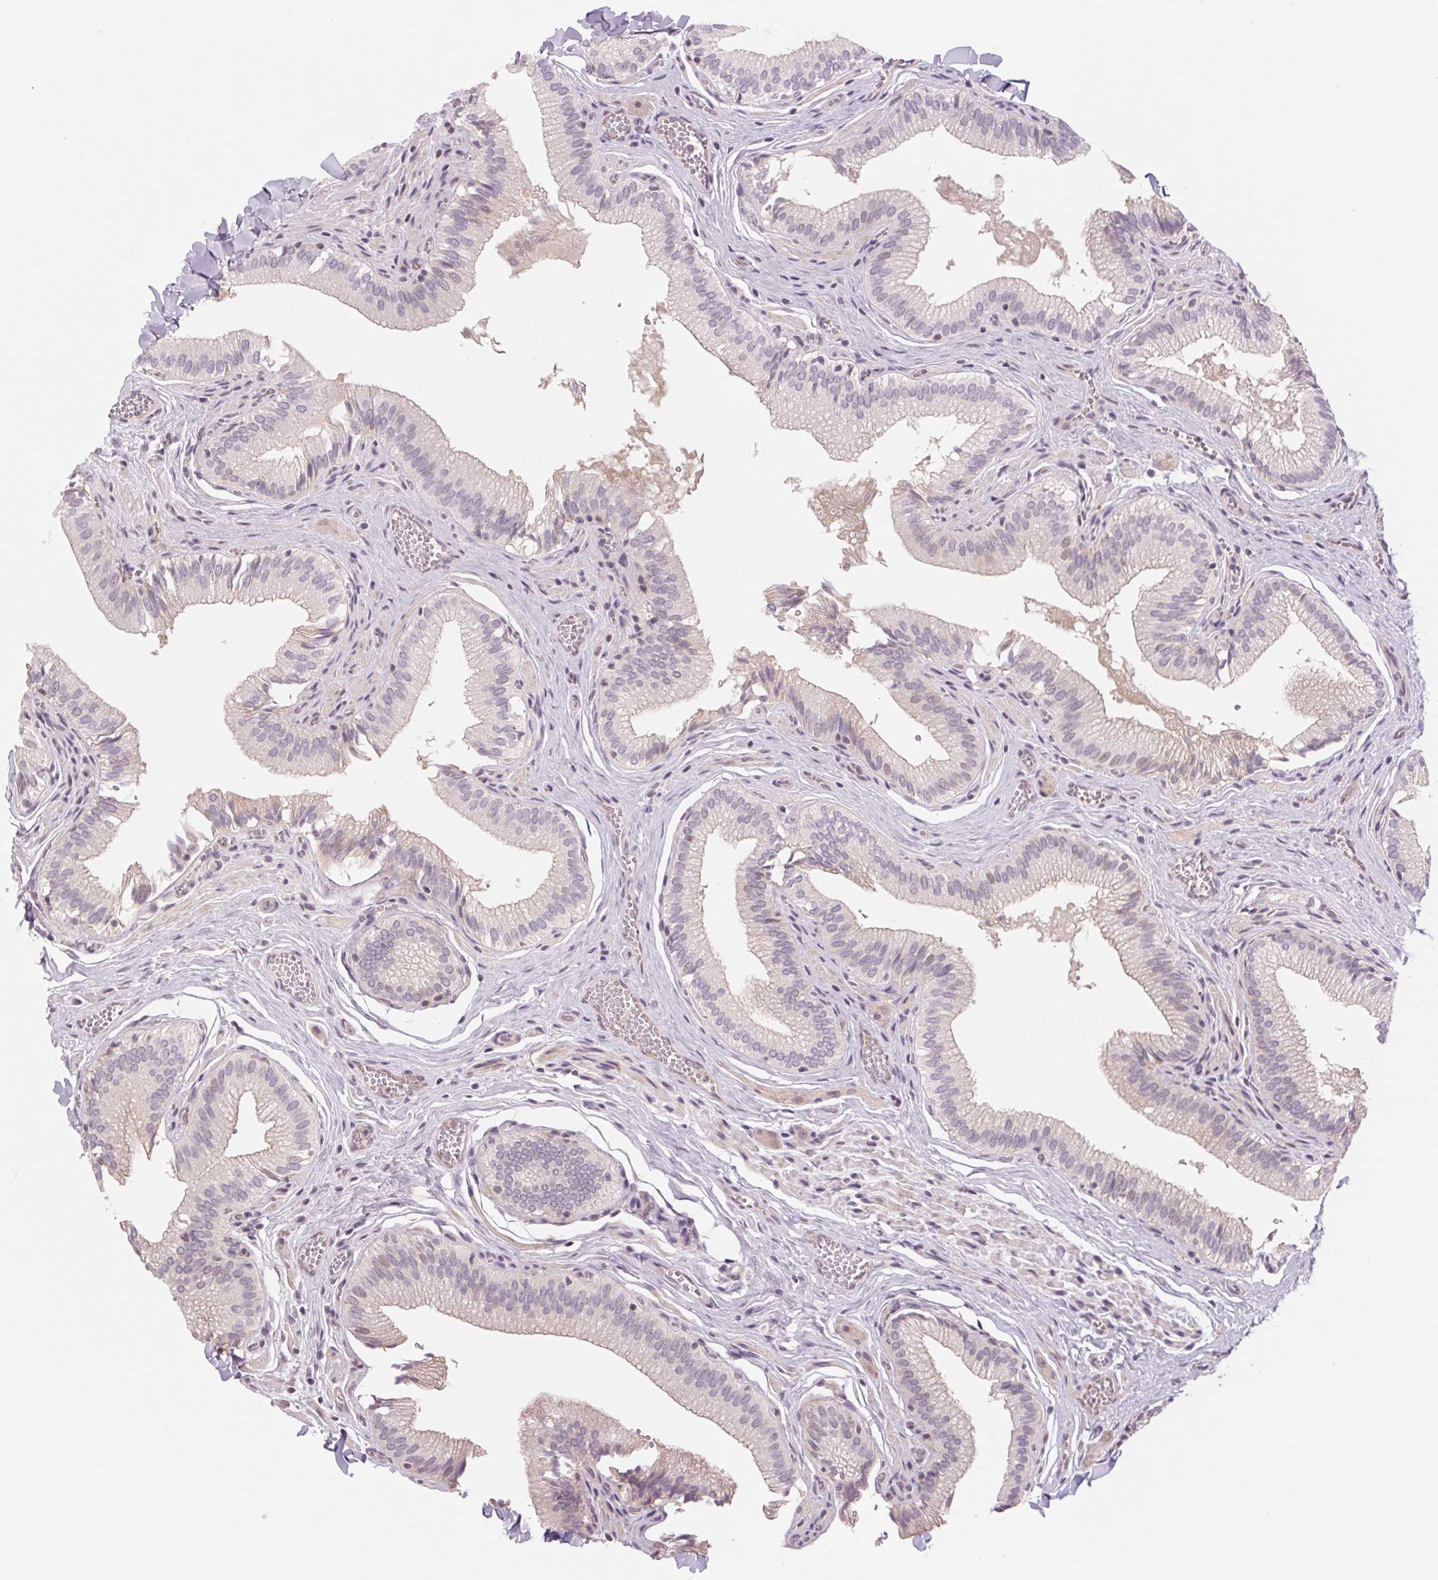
{"staining": {"intensity": "weak", "quantity": "25%-75%", "location": "cytoplasmic/membranous"}, "tissue": "gallbladder", "cell_type": "Glandular cells", "image_type": "normal", "snomed": [{"axis": "morphology", "description": "Normal tissue, NOS"}, {"axis": "topography", "description": "Gallbladder"}, {"axis": "topography", "description": "Peripheral nerve tissue"}], "caption": "DAB immunohistochemical staining of normal human gallbladder reveals weak cytoplasmic/membranous protein expression in about 25%-75% of glandular cells. (Brightfield microscopy of DAB IHC at high magnification).", "gene": "KRT1", "patient": {"sex": "male", "age": 17}}